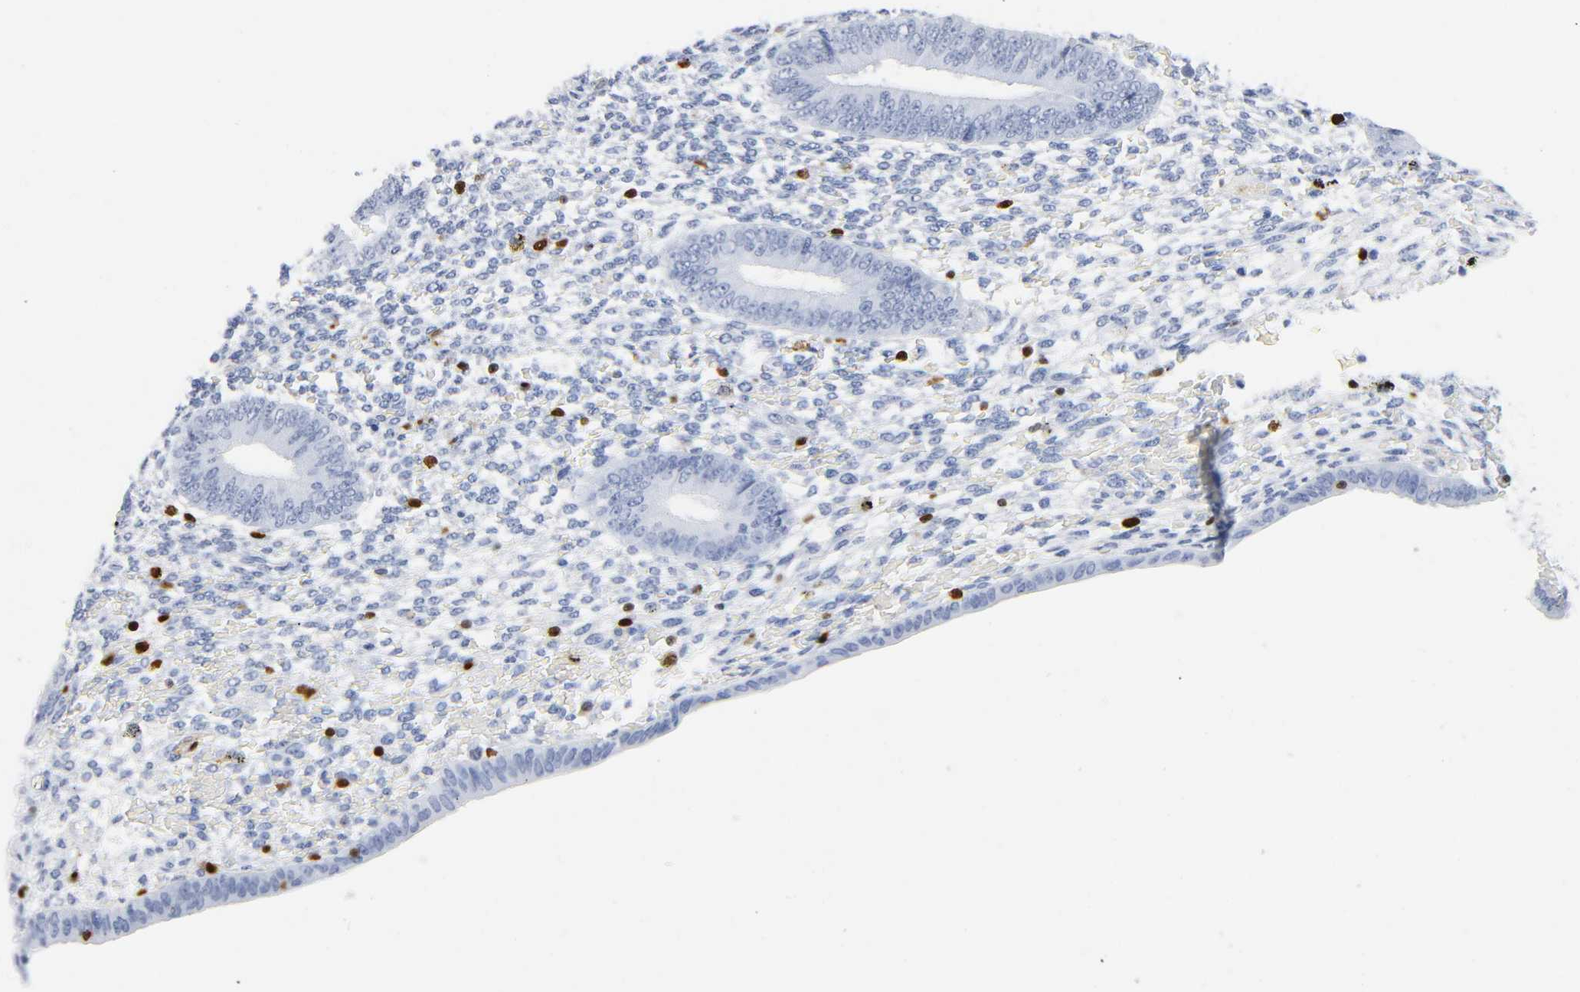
{"staining": {"intensity": "negative", "quantity": "none", "location": "none"}, "tissue": "endometrium", "cell_type": "Cells in endometrial stroma", "image_type": "normal", "snomed": [{"axis": "morphology", "description": "Normal tissue, NOS"}, {"axis": "topography", "description": "Endometrium"}], "caption": "Immunohistochemistry of normal human endometrium displays no staining in cells in endometrial stroma. (Stains: DAB (3,3'-diaminobenzidine) IHC with hematoxylin counter stain, Microscopy: brightfield microscopy at high magnification).", "gene": "DOK2", "patient": {"sex": "female", "age": 42}}